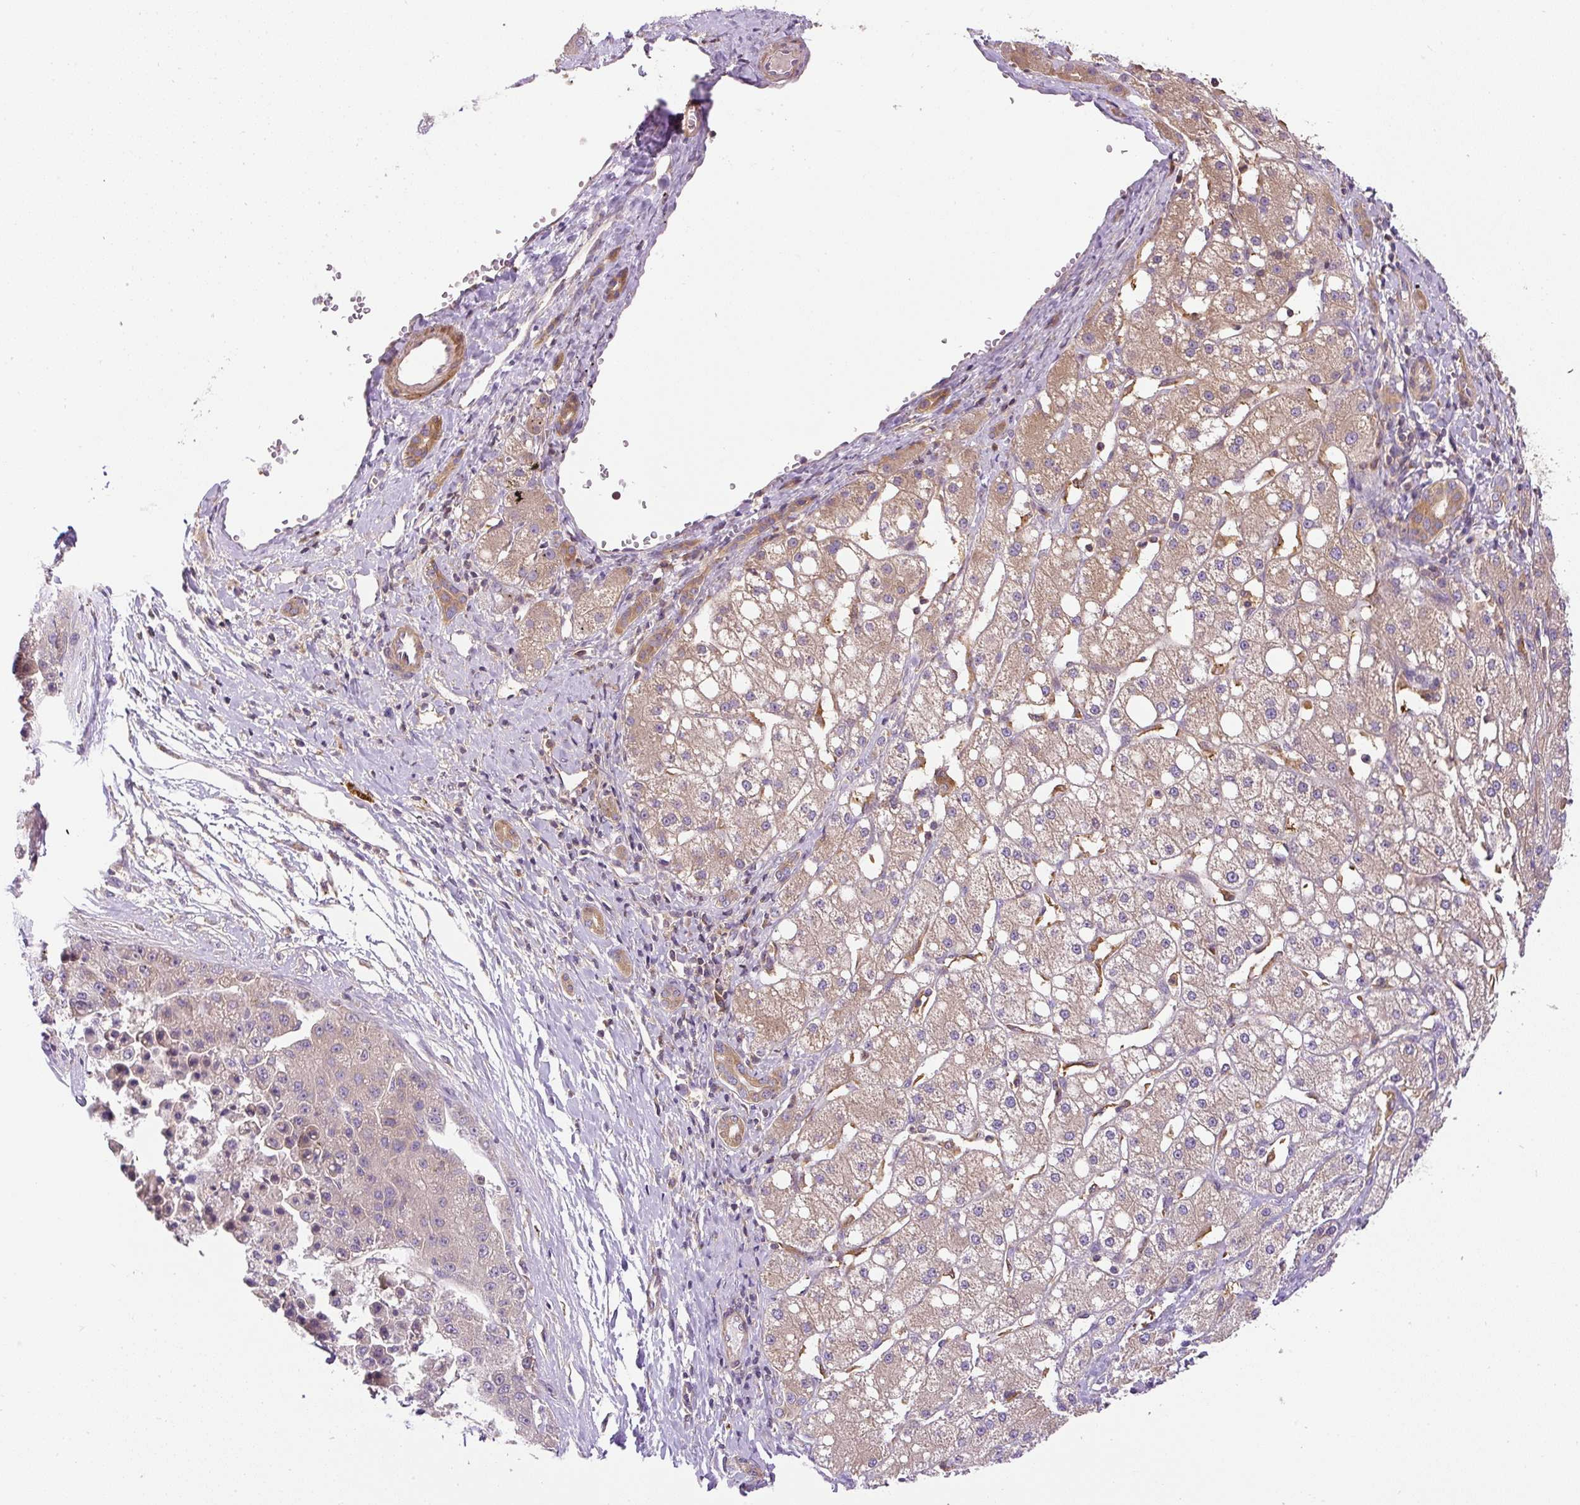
{"staining": {"intensity": "weak", "quantity": ">75%", "location": "cytoplasmic/membranous"}, "tissue": "liver cancer", "cell_type": "Tumor cells", "image_type": "cancer", "snomed": [{"axis": "morphology", "description": "Carcinoma, Hepatocellular, NOS"}, {"axis": "topography", "description": "Liver"}], "caption": "Liver cancer (hepatocellular carcinoma) stained with a brown dye exhibits weak cytoplasmic/membranous positive positivity in approximately >75% of tumor cells.", "gene": "CCDC28A", "patient": {"sex": "male", "age": 67}}